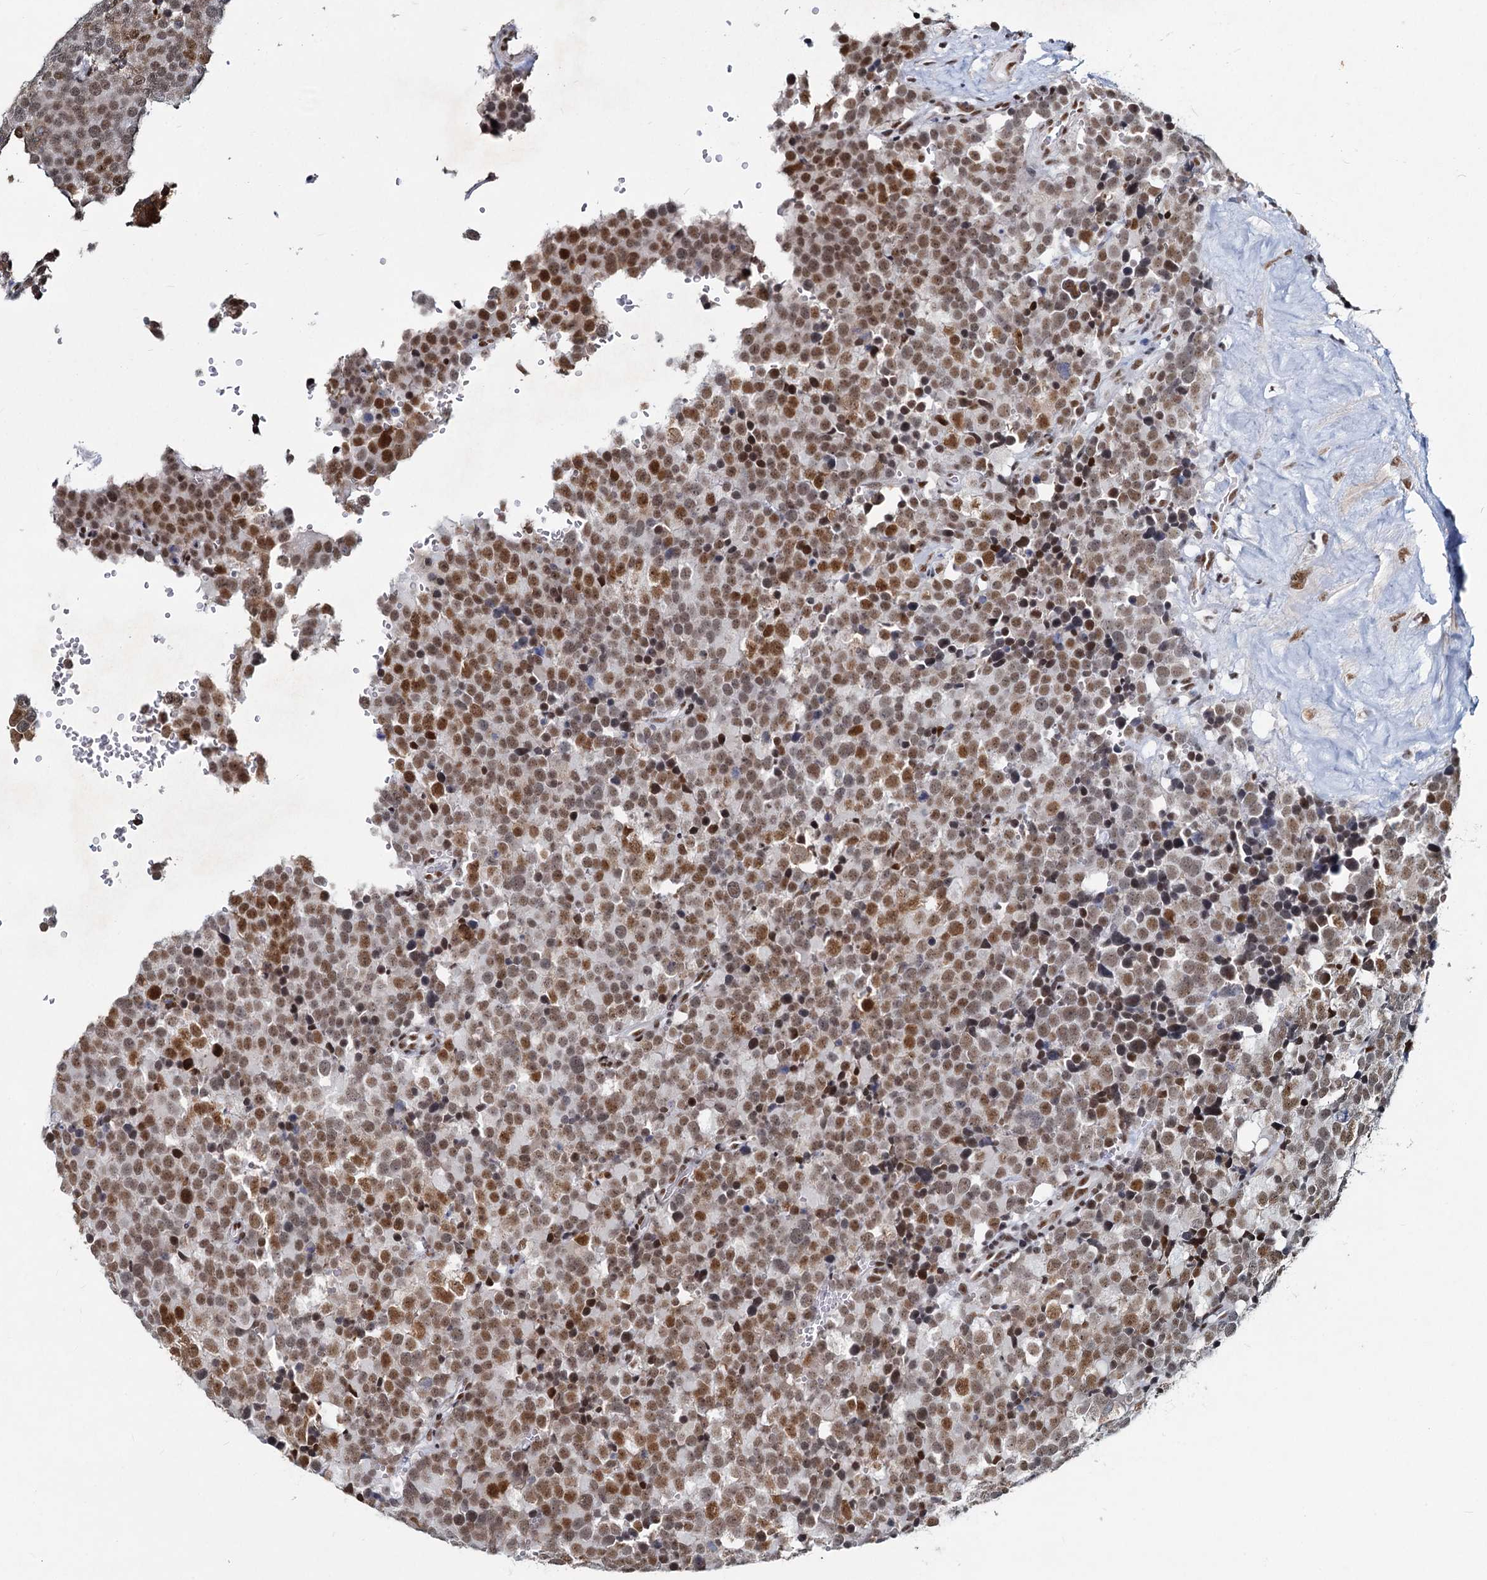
{"staining": {"intensity": "moderate", "quantity": ">75%", "location": "nuclear"}, "tissue": "testis cancer", "cell_type": "Tumor cells", "image_type": "cancer", "snomed": [{"axis": "morphology", "description": "Seminoma, NOS"}, {"axis": "topography", "description": "Testis"}], "caption": "Immunohistochemical staining of human seminoma (testis) reveals moderate nuclear protein staining in about >75% of tumor cells.", "gene": "METTL14", "patient": {"sex": "male", "age": 71}}